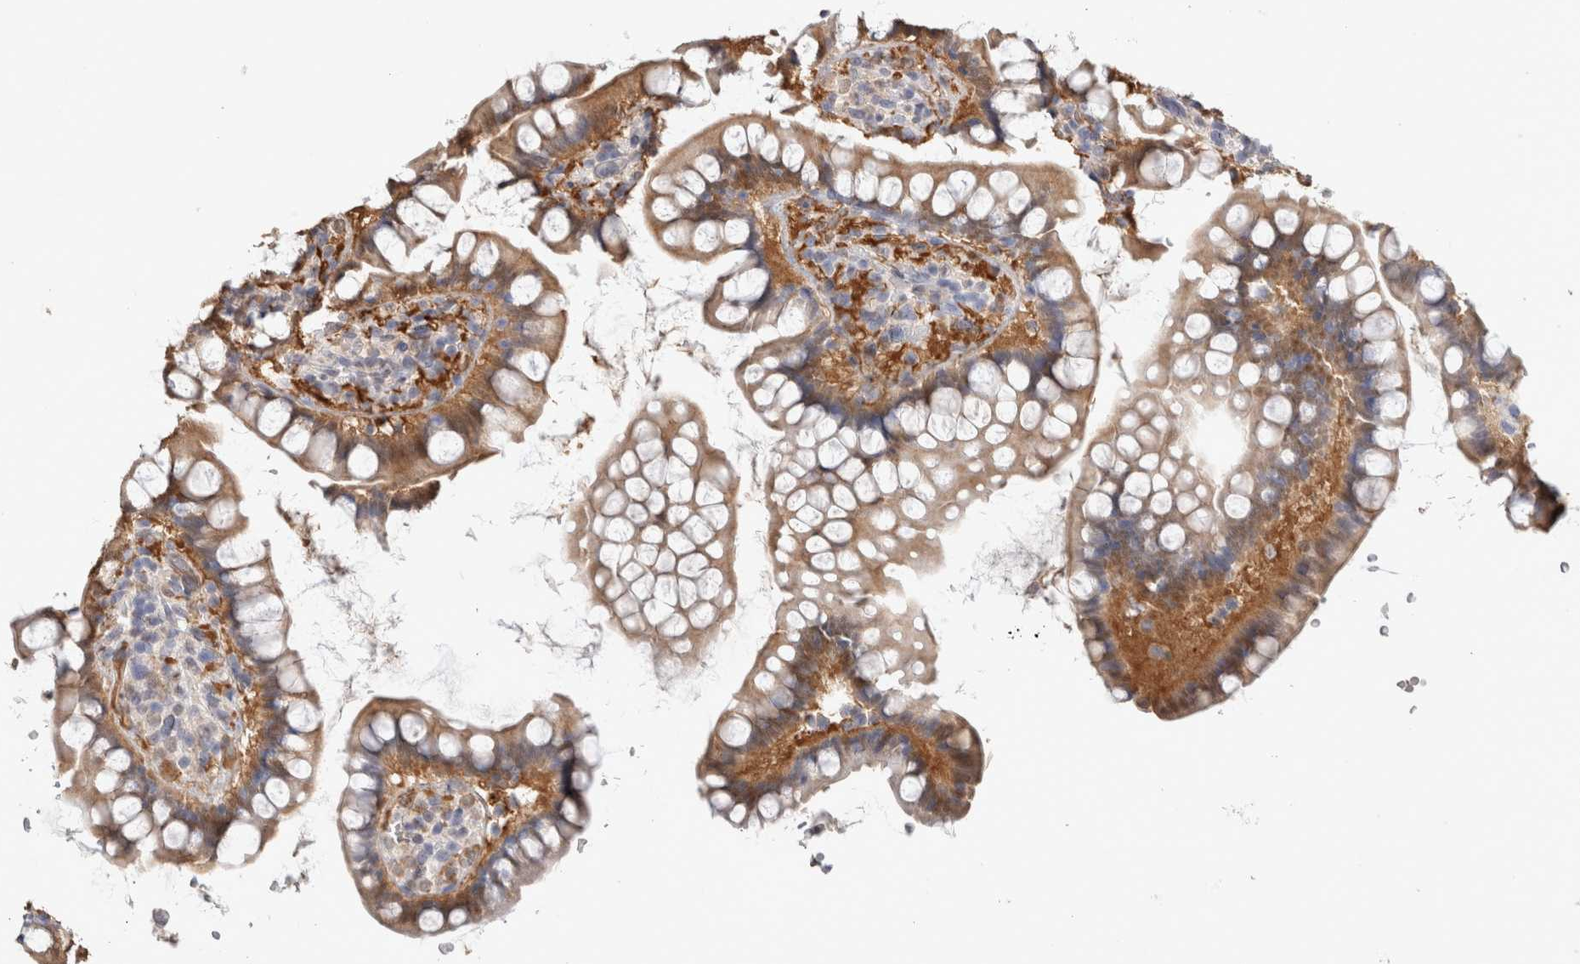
{"staining": {"intensity": "moderate", "quantity": ">75%", "location": "cytoplasmic/membranous"}, "tissue": "small intestine", "cell_type": "Glandular cells", "image_type": "normal", "snomed": [{"axis": "morphology", "description": "Normal tissue, NOS"}, {"axis": "topography", "description": "Smooth muscle"}, {"axis": "topography", "description": "Small intestine"}], "caption": "IHC of unremarkable small intestine displays medium levels of moderate cytoplasmic/membranous positivity in approximately >75% of glandular cells. (Brightfield microscopy of DAB IHC at high magnification).", "gene": "LGALS2", "patient": {"sex": "female", "age": 84}}